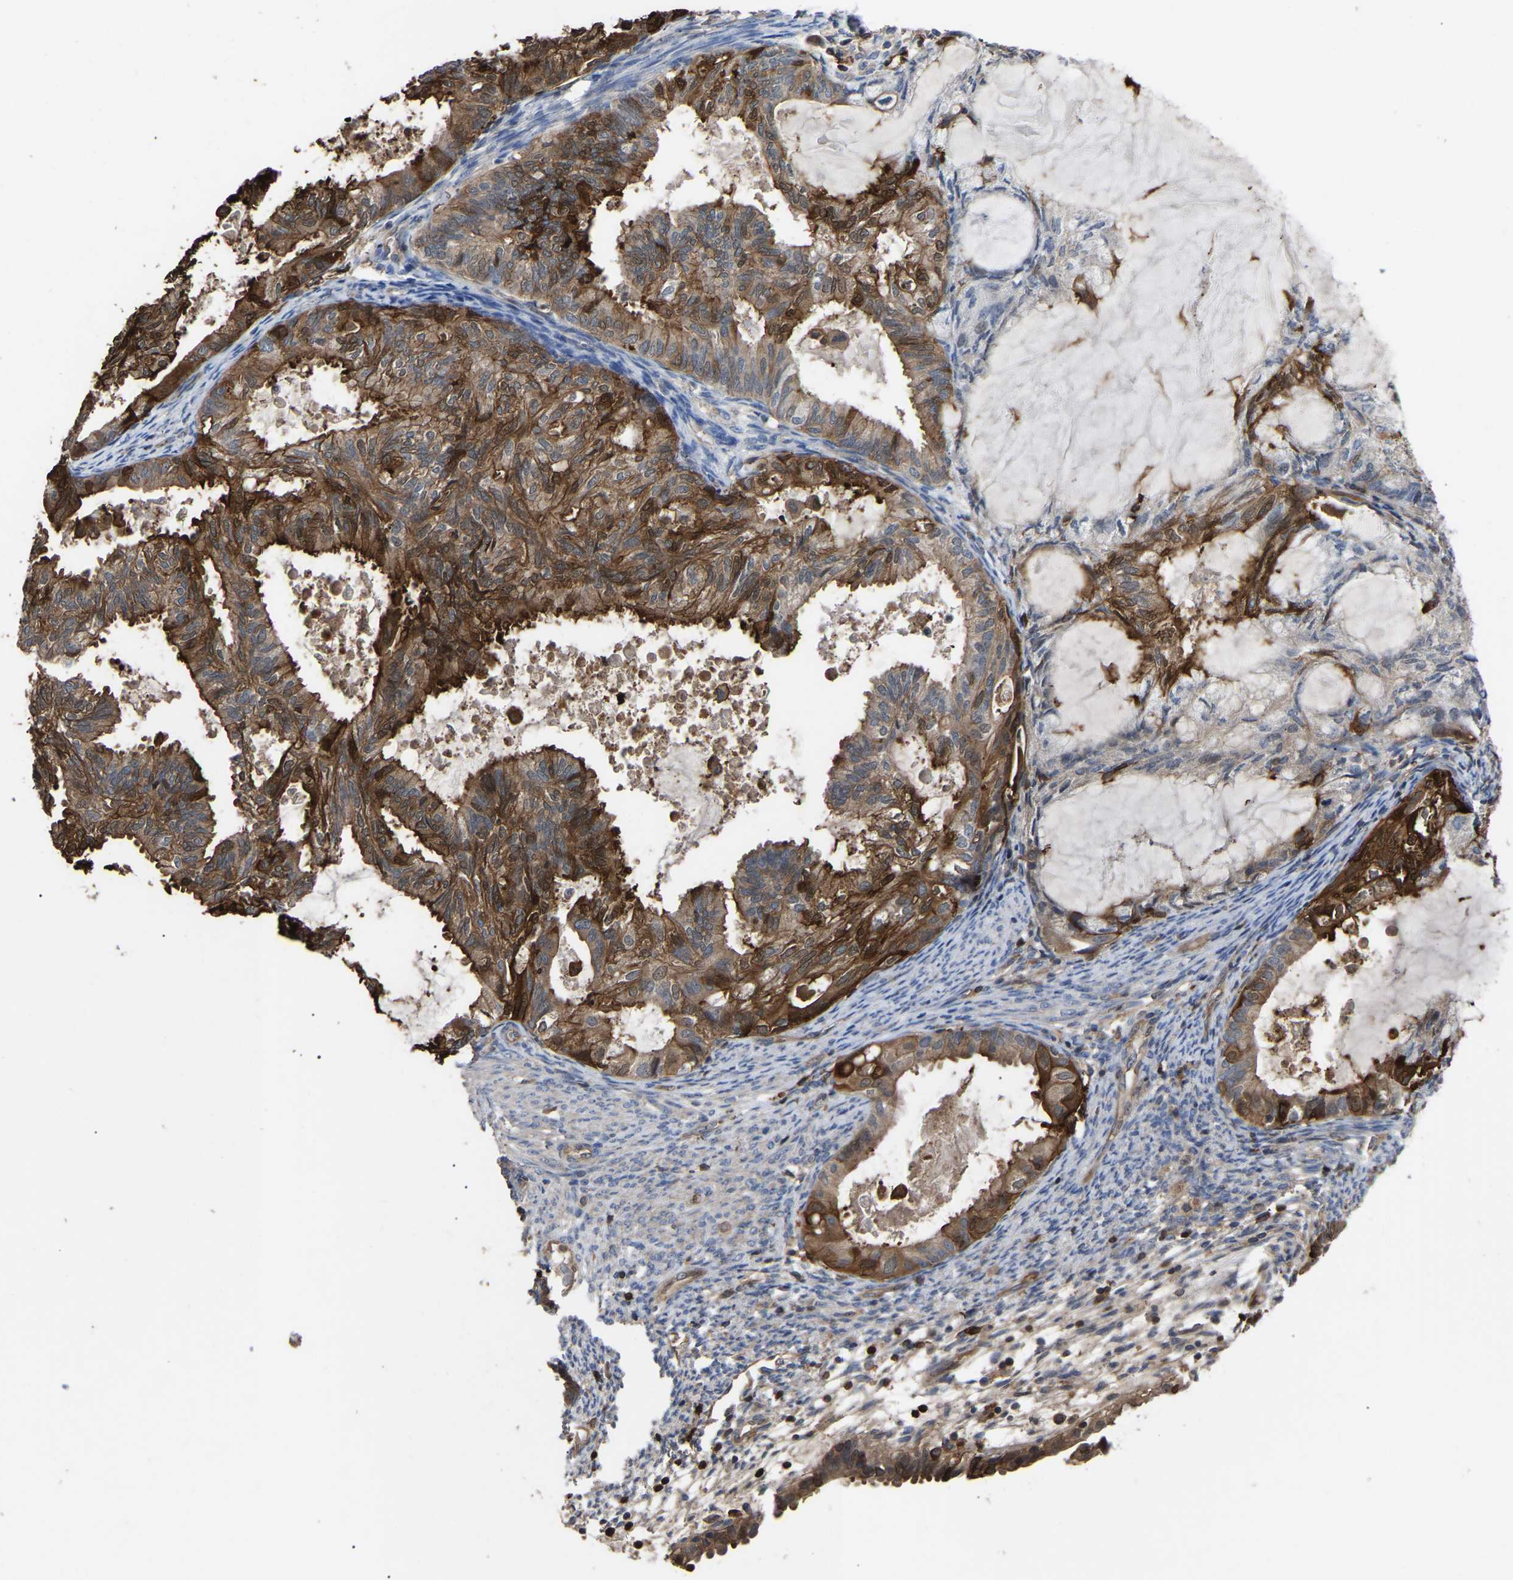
{"staining": {"intensity": "strong", "quantity": ">75%", "location": "cytoplasmic/membranous"}, "tissue": "cervical cancer", "cell_type": "Tumor cells", "image_type": "cancer", "snomed": [{"axis": "morphology", "description": "Normal tissue, NOS"}, {"axis": "morphology", "description": "Adenocarcinoma, NOS"}, {"axis": "topography", "description": "Cervix"}, {"axis": "topography", "description": "Endometrium"}], "caption": "This histopathology image shows cervical cancer stained with IHC to label a protein in brown. The cytoplasmic/membranous of tumor cells show strong positivity for the protein. Nuclei are counter-stained blue.", "gene": "CIT", "patient": {"sex": "female", "age": 86}}